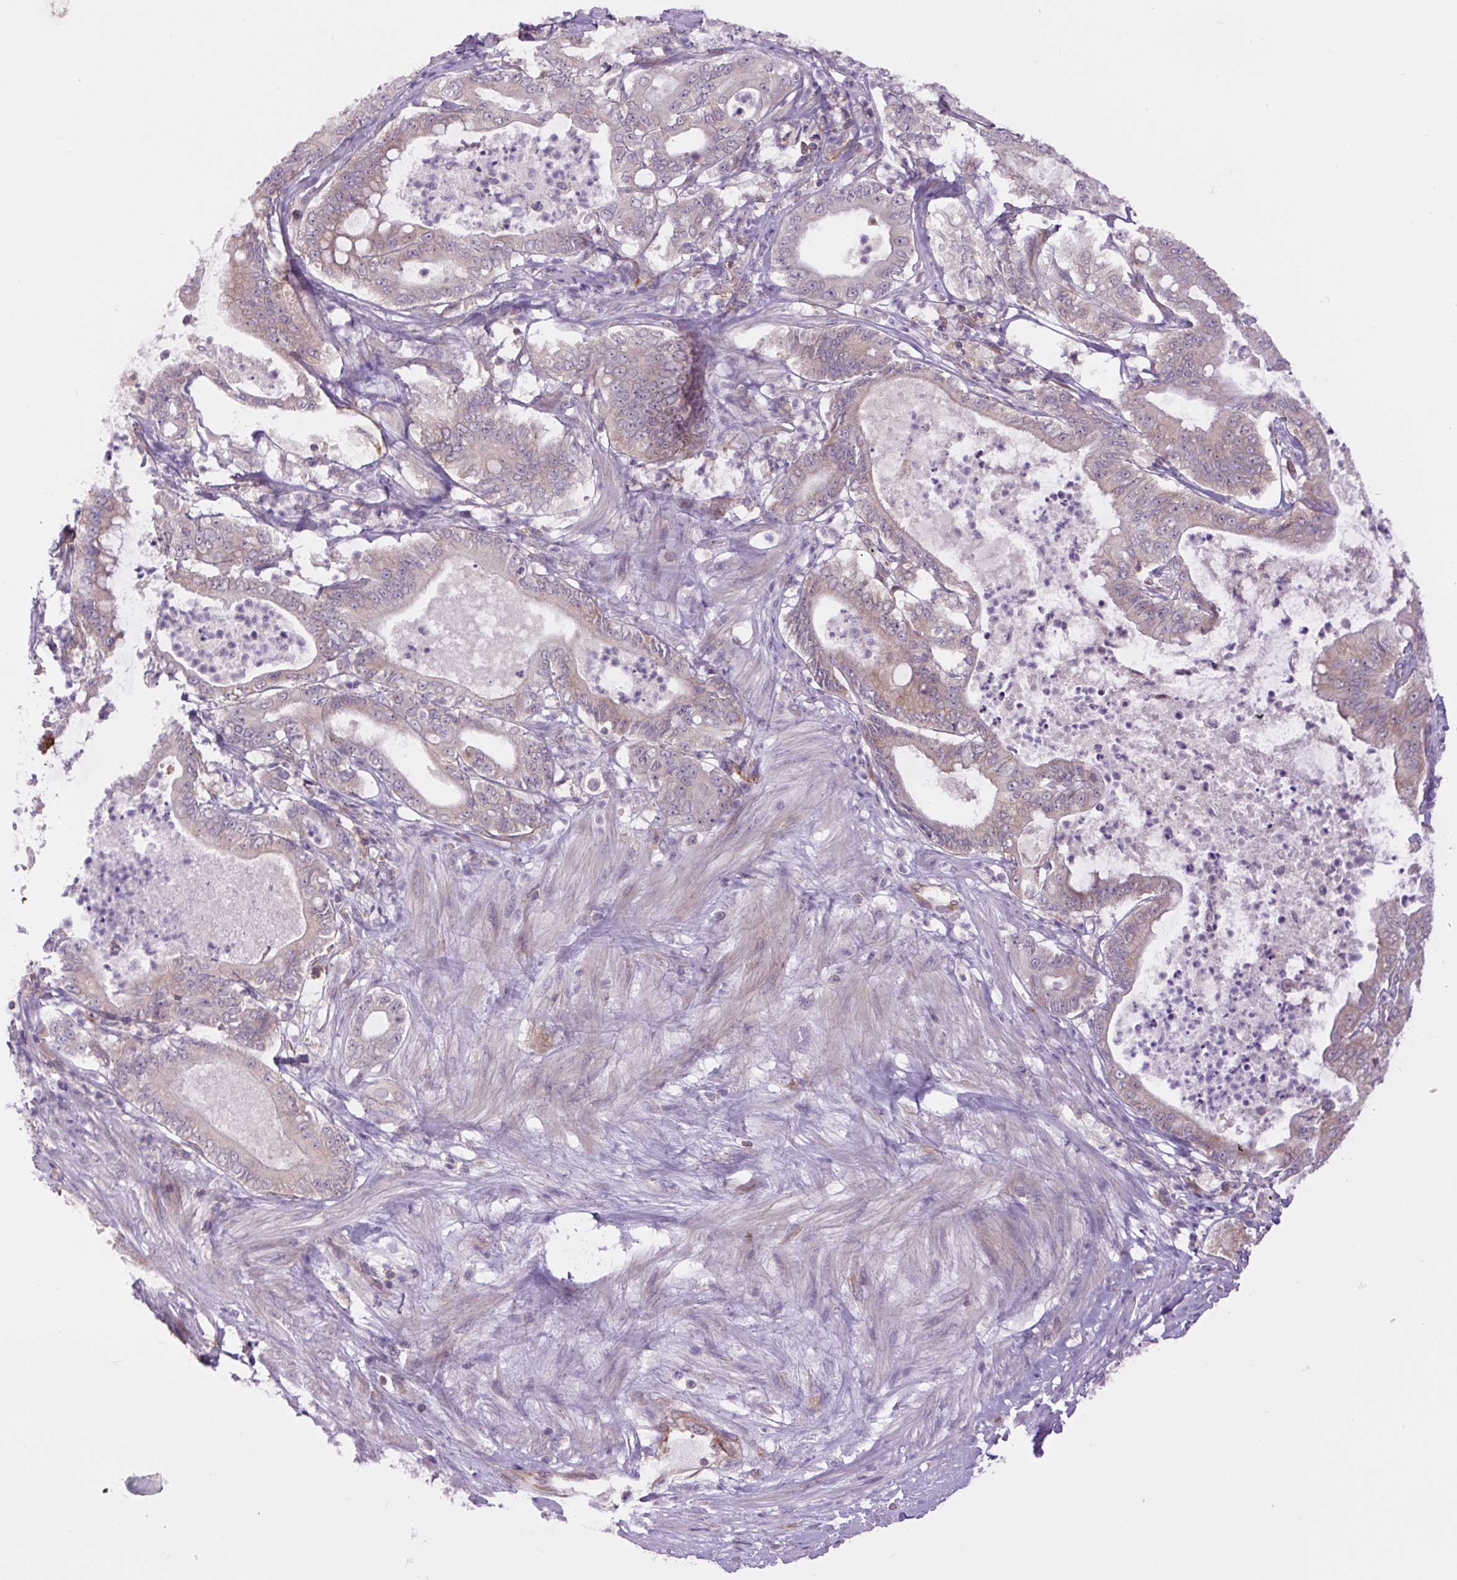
{"staining": {"intensity": "weak", "quantity": "<25%", "location": "cytoplasmic/membranous"}, "tissue": "pancreatic cancer", "cell_type": "Tumor cells", "image_type": "cancer", "snomed": [{"axis": "morphology", "description": "Adenocarcinoma, NOS"}, {"axis": "topography", "description": "Pancreas"}], "caption": "This is an IHC photomicrograph of adenocarcinoma (pancreatic). There is no expression in tumor cells.", "gene": "MINK1", "patient": {"sex": "male", "age": 71}}